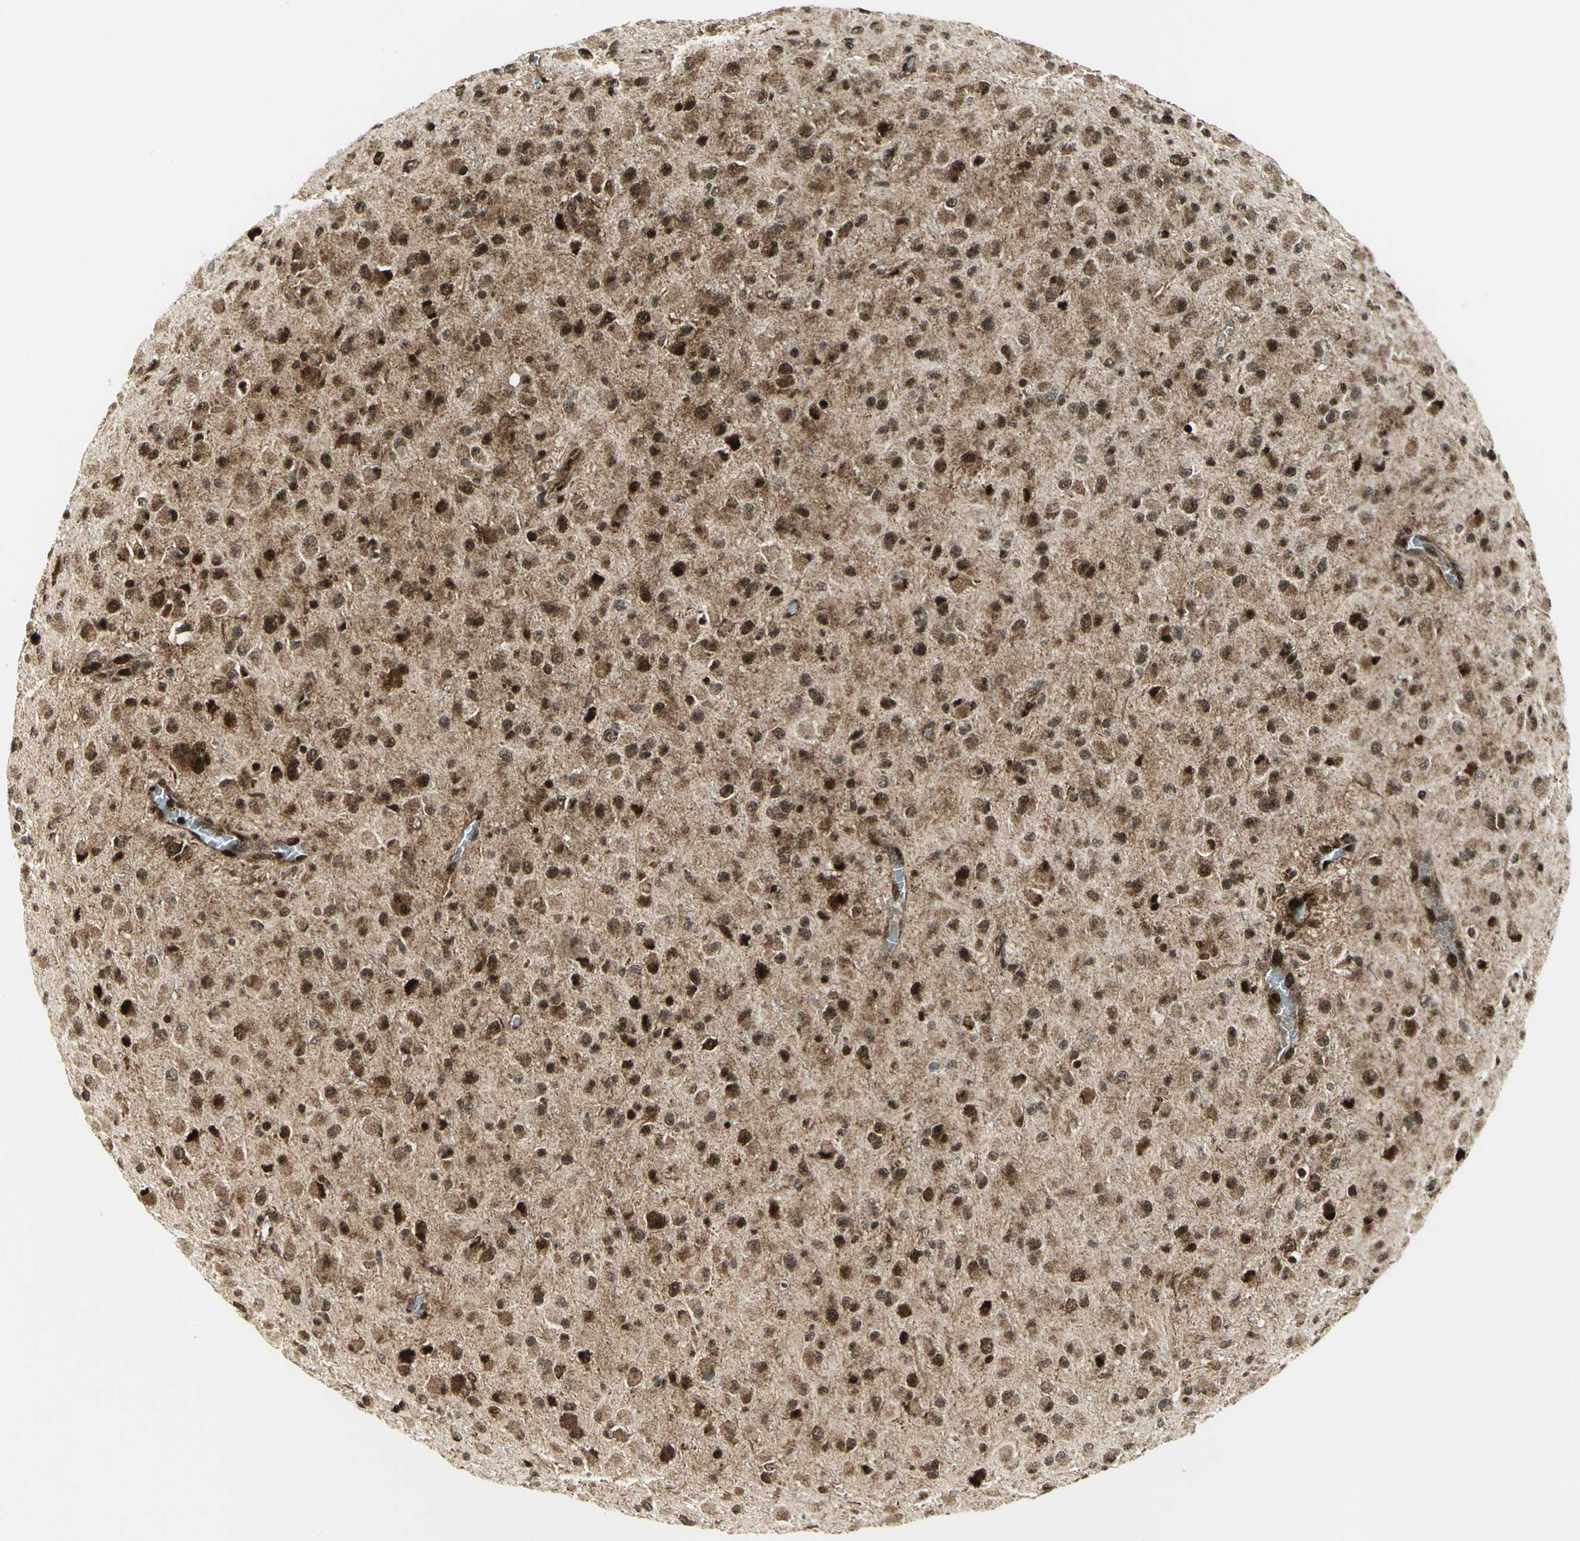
{"staining": {"intensity": "strong", "quantity": ">75%", "location": "cytoplasmic/membranous,nuclear"}, "tissue": "glioma", "cell_type": "Tumor cells", "image_type": "cancer", "snomed": [{"axis": "morphology", "description": "Glioma, malignant, Low grade"}, {"axis": "topography", "description": "Brain"}], "caption": "The histopathology image displays staining of glioma, revealing strong cytoplasmic/membranous and nuclear protein staining (brown color) within tumor cells.", "gene": "COPS5", "patient": {"sex": "male", "age": 42}}